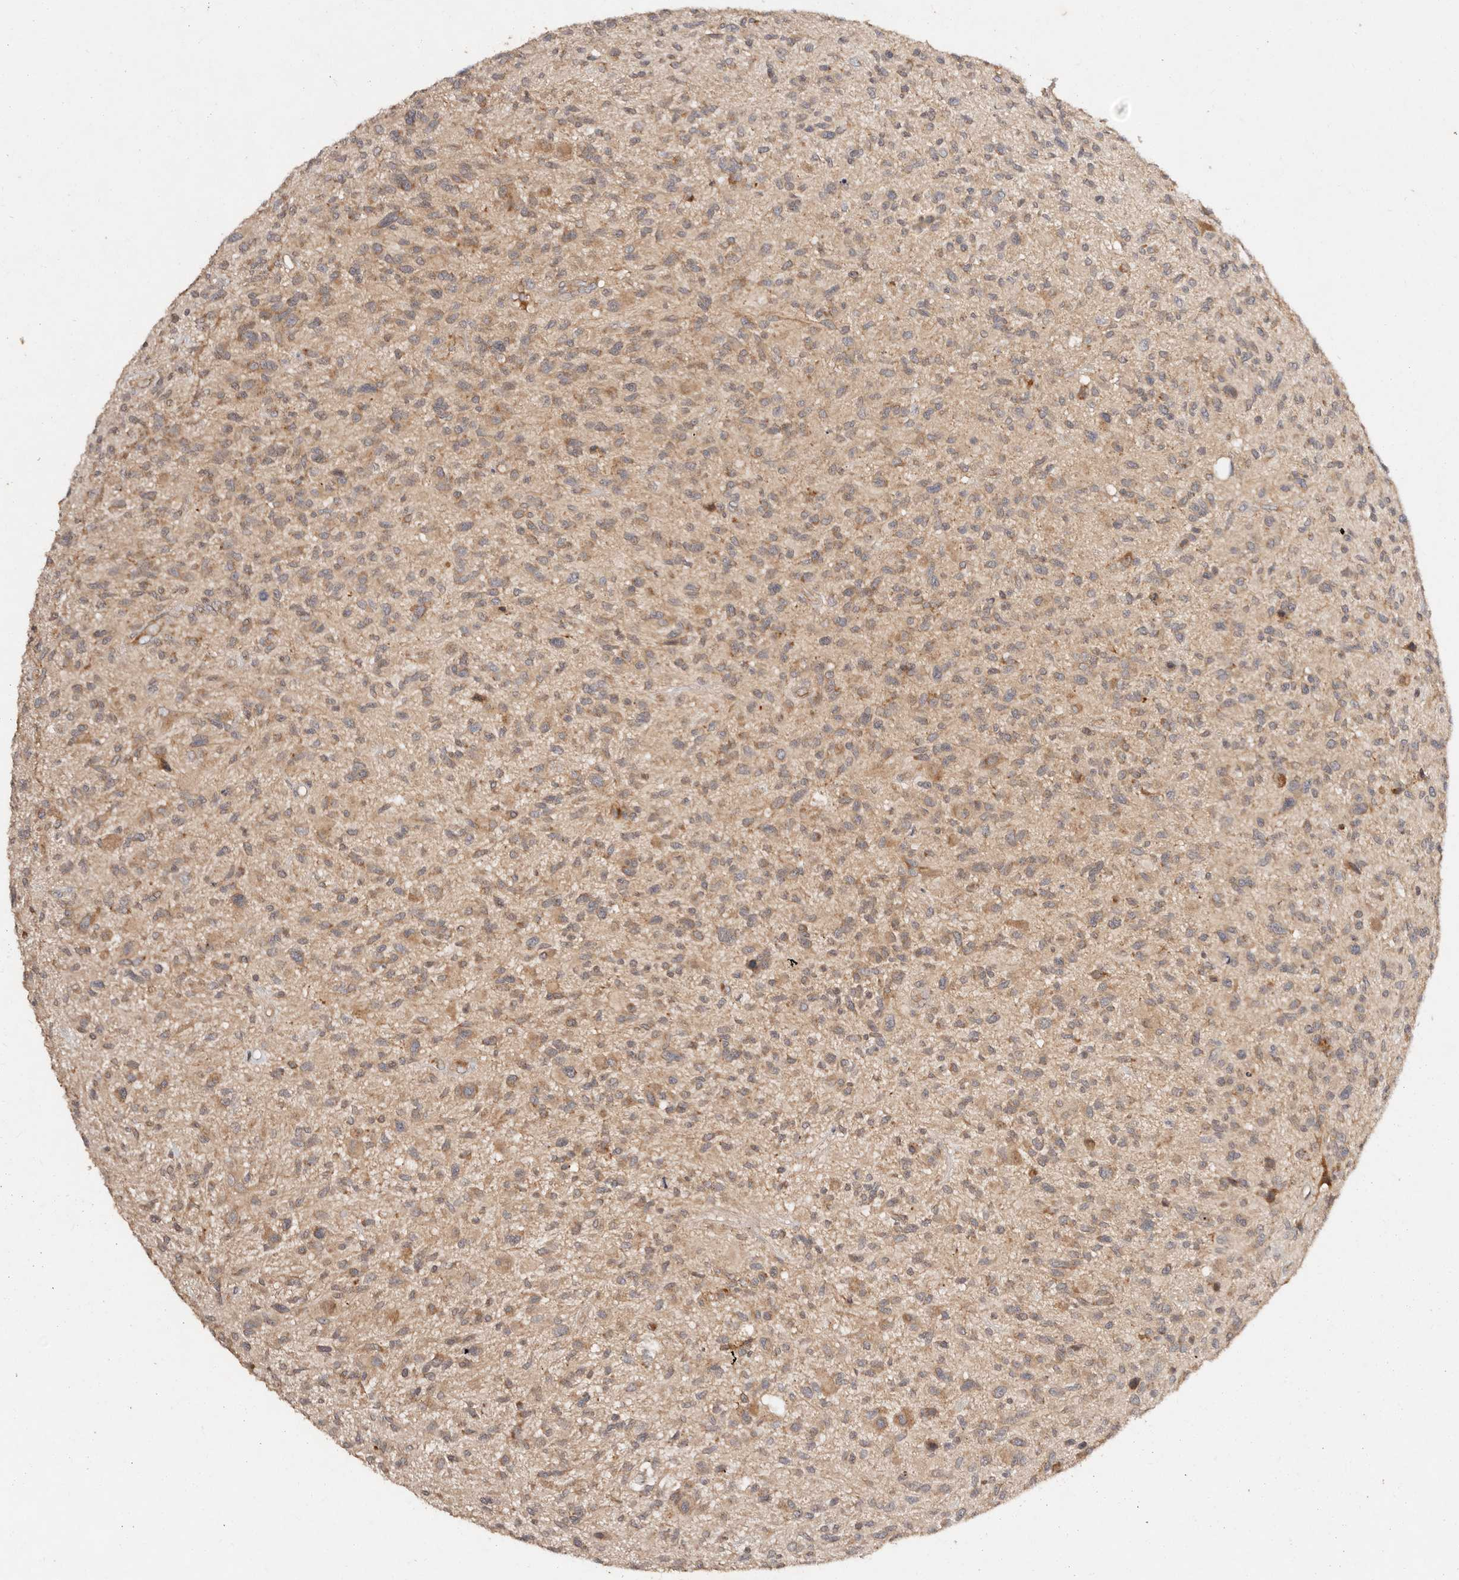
{"staining": {"intensity": "moderate", "quantity": ">75%", "location": "cytoplasmic/membranous"}, "tissue": "glioma", "cell_type": "Tumor cells", "image_type": "cancer", "snomed": [{"axis": "morphology", "description": "Glioma, malignant, High grade"}, {"axis": "topography", "description": "Brain"}], "caption": "An IHC micrograph of neoplastic tissue is shown. Protein staining in brown shows moderate cytoplasmic/membranous positivity in glioma within tumor cells.", "gene": "DENND11", "patient": {"sex": "male", "age": 47}}